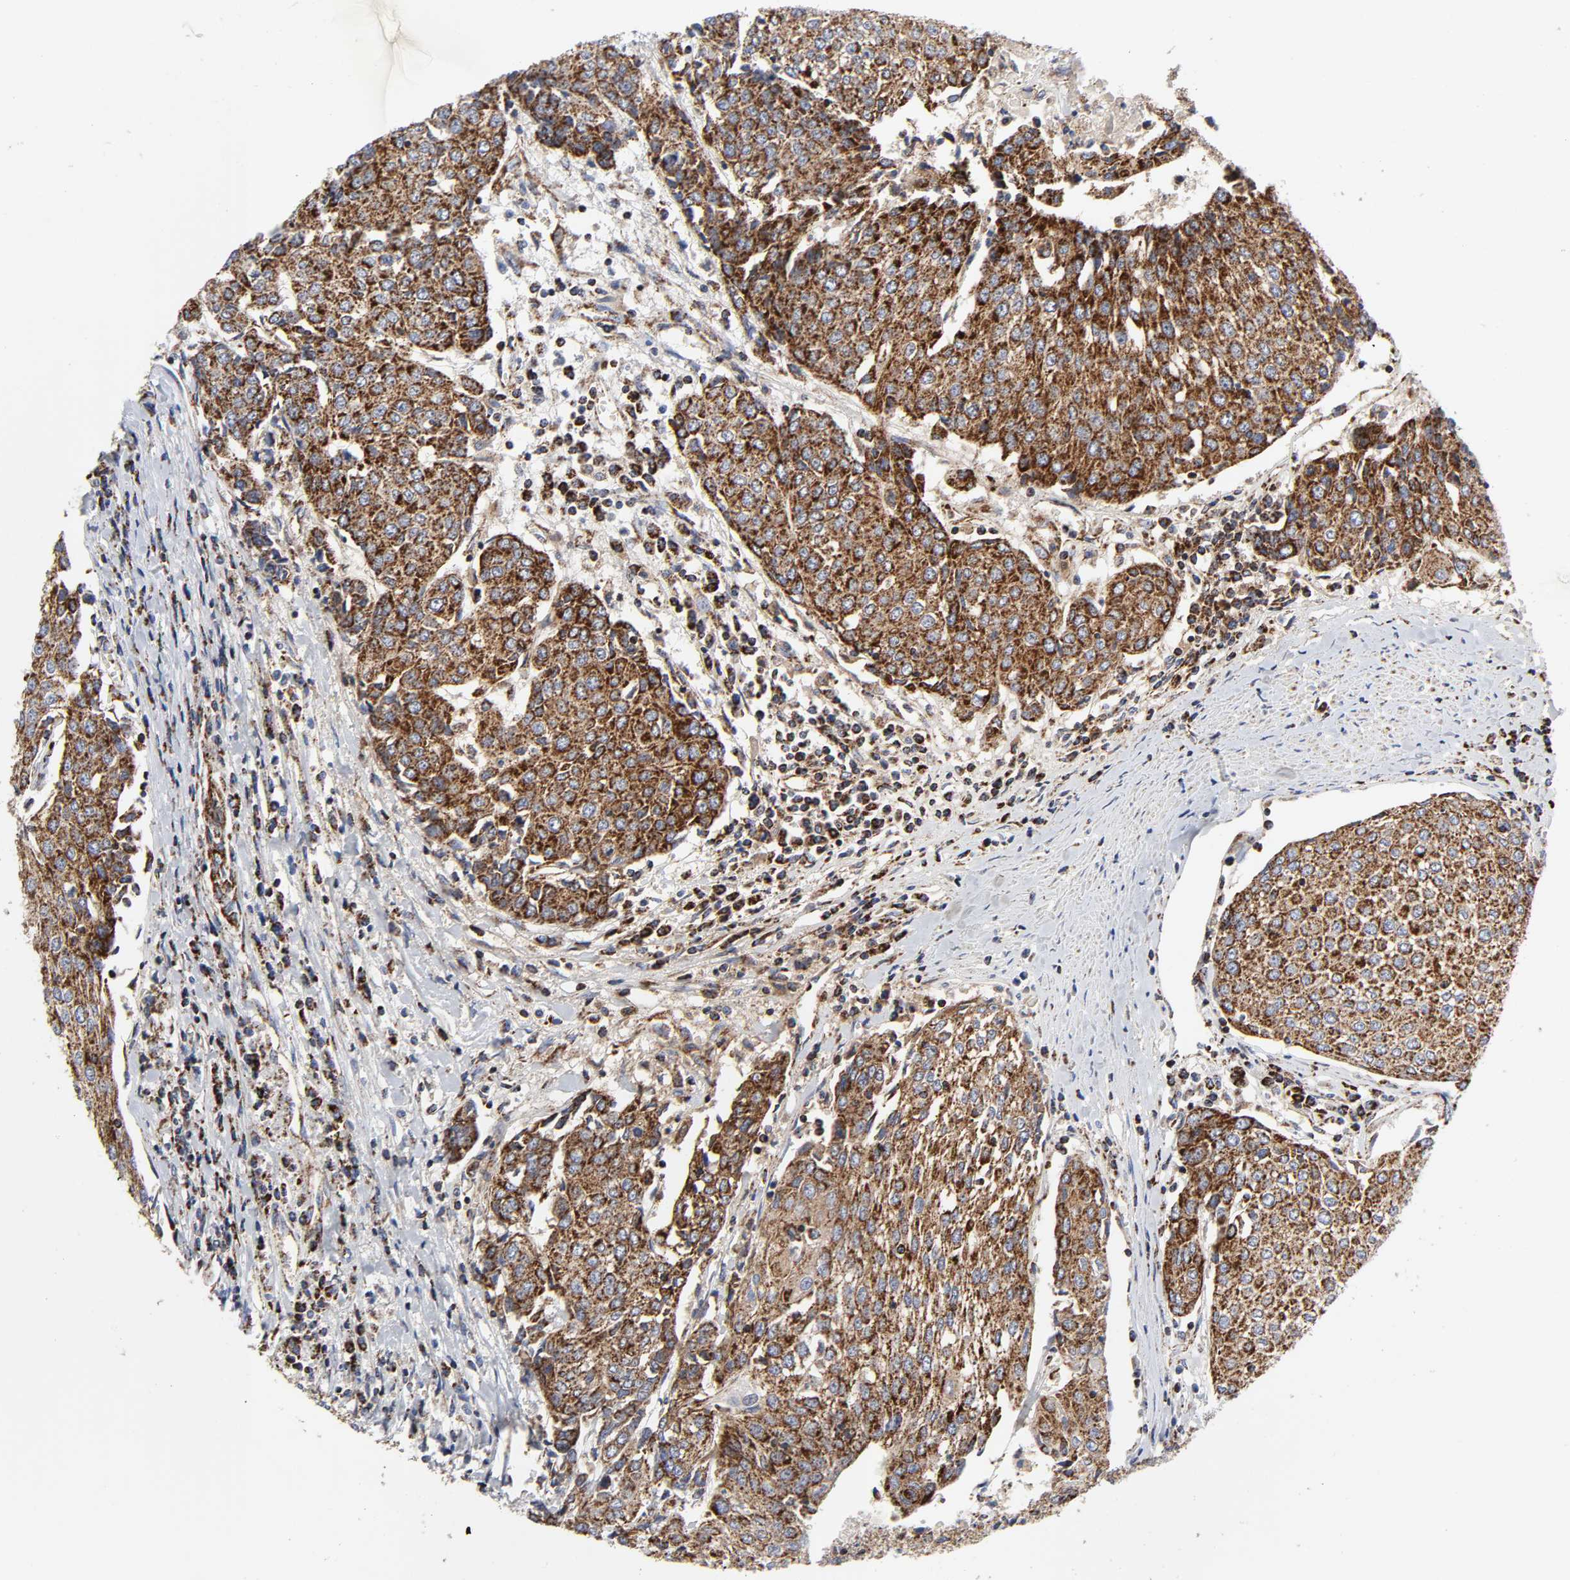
{"staining": {"intensity": "strong", "quantity": ">75%", "location": "cytoplasmic/membranous"}, "tissue": "urothelial cancer", "cell_type": "Tumor cells", "image_type": "cancer", "snomed": [{"axis": "morphology", "description": "Urothelial carcinoma, High grade"}, {"axis": "topography", "description": "Urinary bladder"}], "caption": "This is an image of immunohistochemistry (IHC) staining of urothelial carcinoma (high-grade), which shows strong positivity in the cytoplasmic/membranous of tumor cells.", "gene": "AOPEP", "patient": {"sex": "female", "age": 85}}